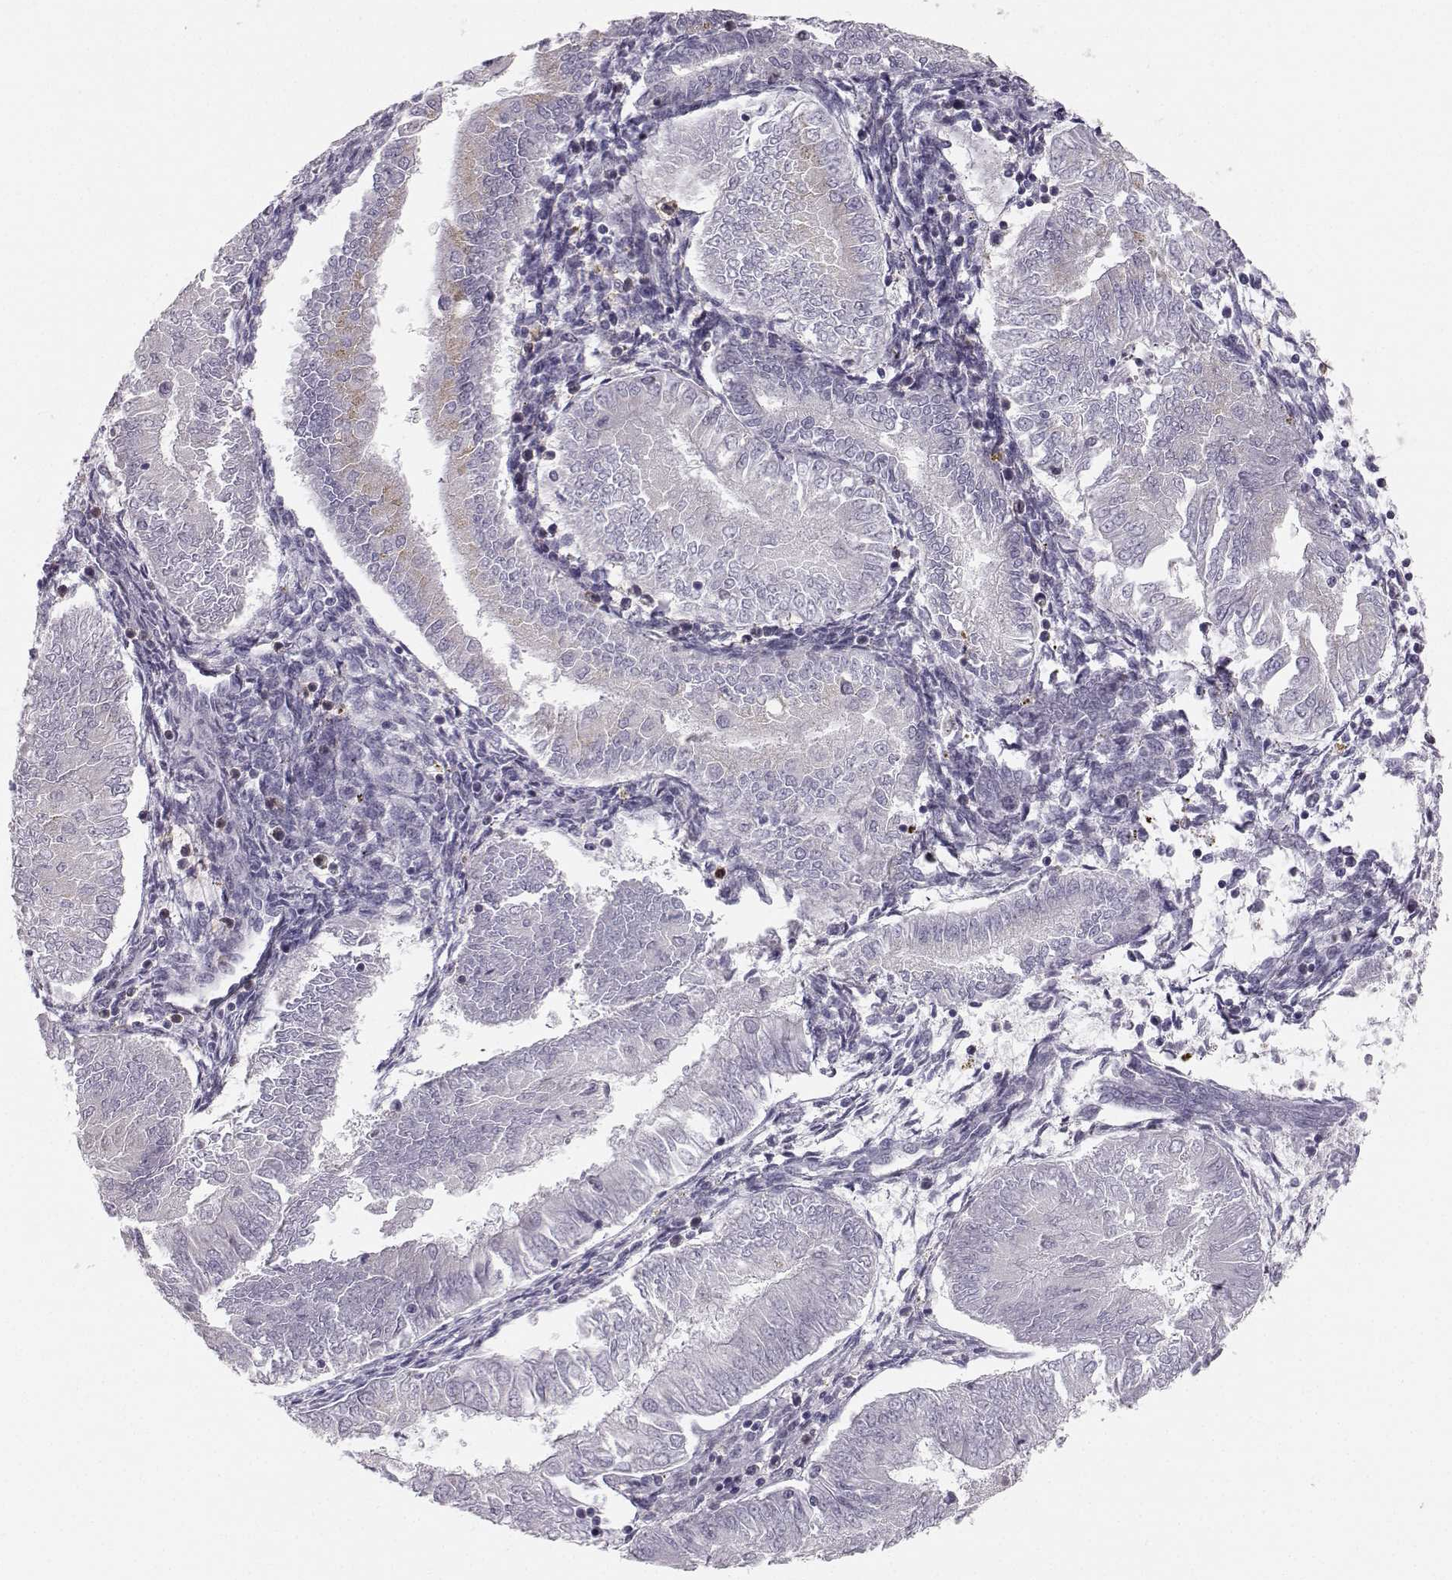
{"staining": {"intensity": "moderate", "quantity": "<25%", "location": "cytoplasmic/membranous"}, "tissue": "endometrial cancer", "cell_type": "Tumor cells", "image_type": "cancer", "snomed": [{"axis": "morphology", "description": "Adenocarcinoma, NOS"}, {"axis": "topography", "description": "Endometrium"}], "caption": "An image showing moderate cytoplasmic/membranous positivity in about <25% of tumor cells in endometrial cancer, as visualized by brown immunohistochemical staining.", "gene": "HTR7", "patient": {"sex": "female", "age": 53}}